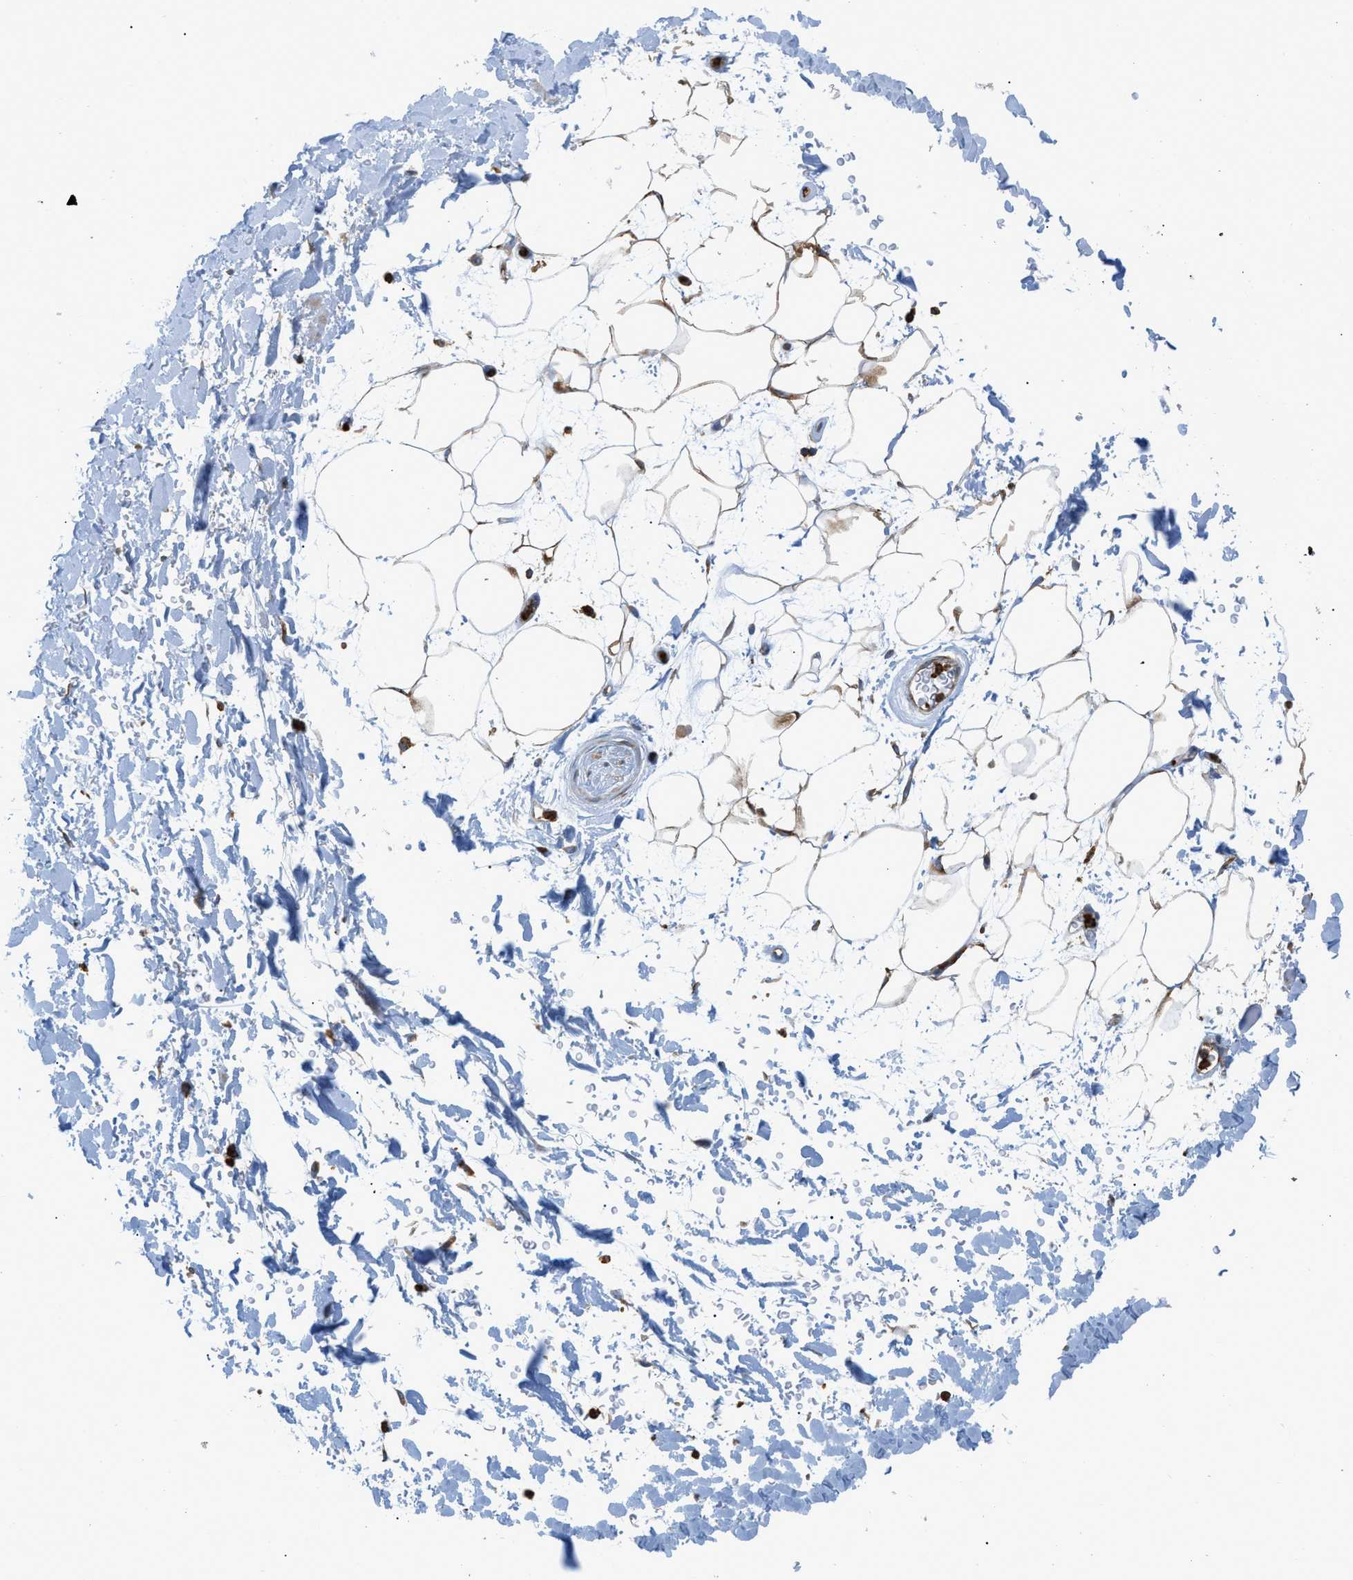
{"staining": {"intensity": "moderate", "quantity": "25%-75%", "location": "cytoplasmic/membranous"}, "tissue": "adipose tissue", "cell_type": "Adipocytes", "image_type": "normal", "snomed": [{"axis": "morphology", "description": "Normal tissue, NOS"}, {"axis": "topography", "description": "Soft tissue"}], "caption": "Brown immunohistochemical staining in benign adipose tissue displays moderate cytoplasmic/membranous positivity in about 25%-75% of adipocytes.", "gene": "GPAT4", "patient": {"sex": "male", "age": 72}}